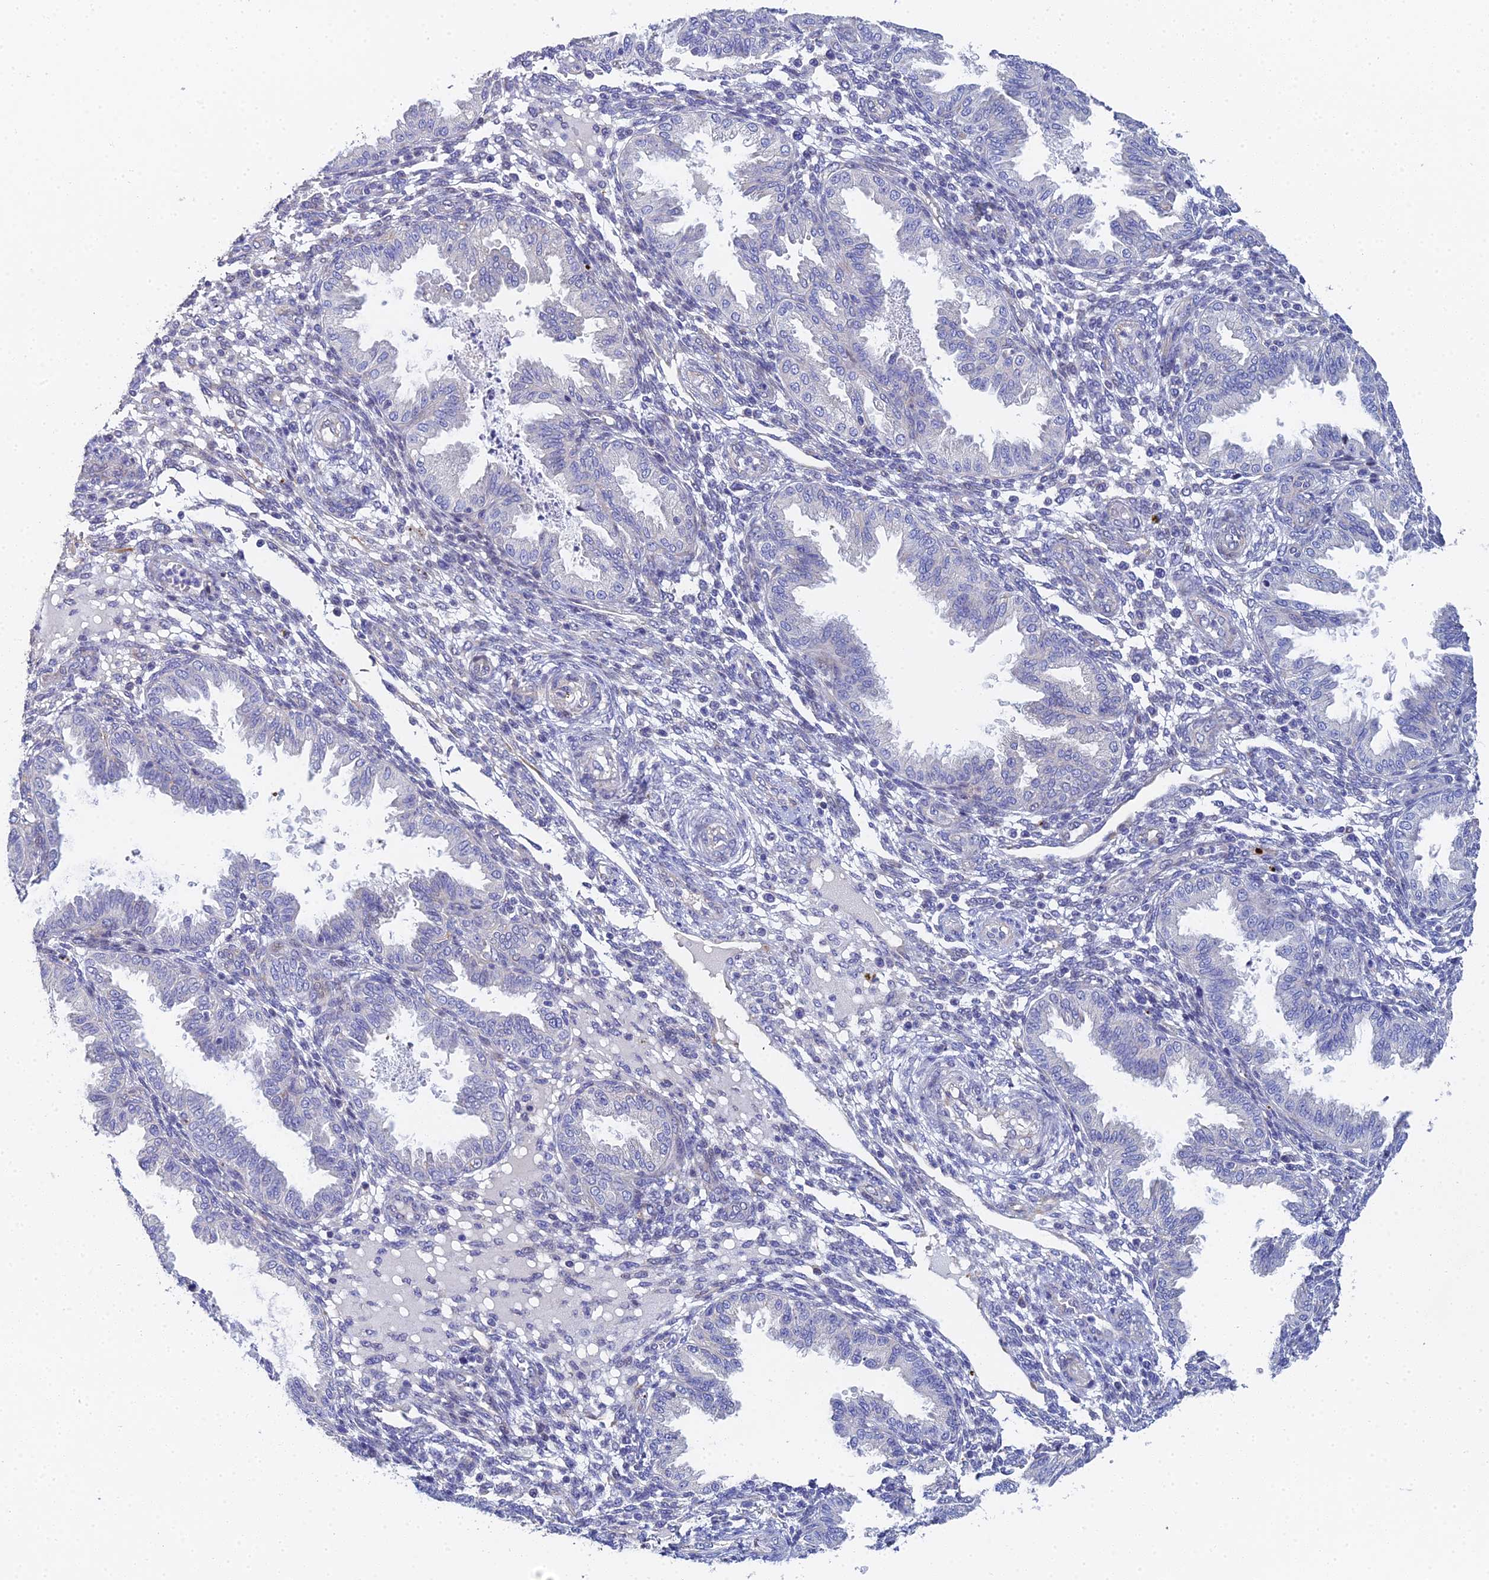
{"staining": {"intensity": "negative", "quantity": "none", "location": "none"}, "tissue": "endometrium", "cell_type": "Cells in endometrial stroma", "image_type": "normal", "snomed": [{"axis": "morphology", "description": "Normal tissue, NOS"}, {"axis": "topography", "description": "Endometrium"}], "caption": "Image shows no protein positivity in cells in endometrial stroma of unremarkable endometrium. (Stains: DAB (3,3'-diaminobenzidine) immunohistochemistry (IHC) with hematoxylin counter stain, Microscopy: brightfield microscopy at high magnification).", "gene": "ENSG00000268674", "patient": {"sex": "female", "age": 33}}